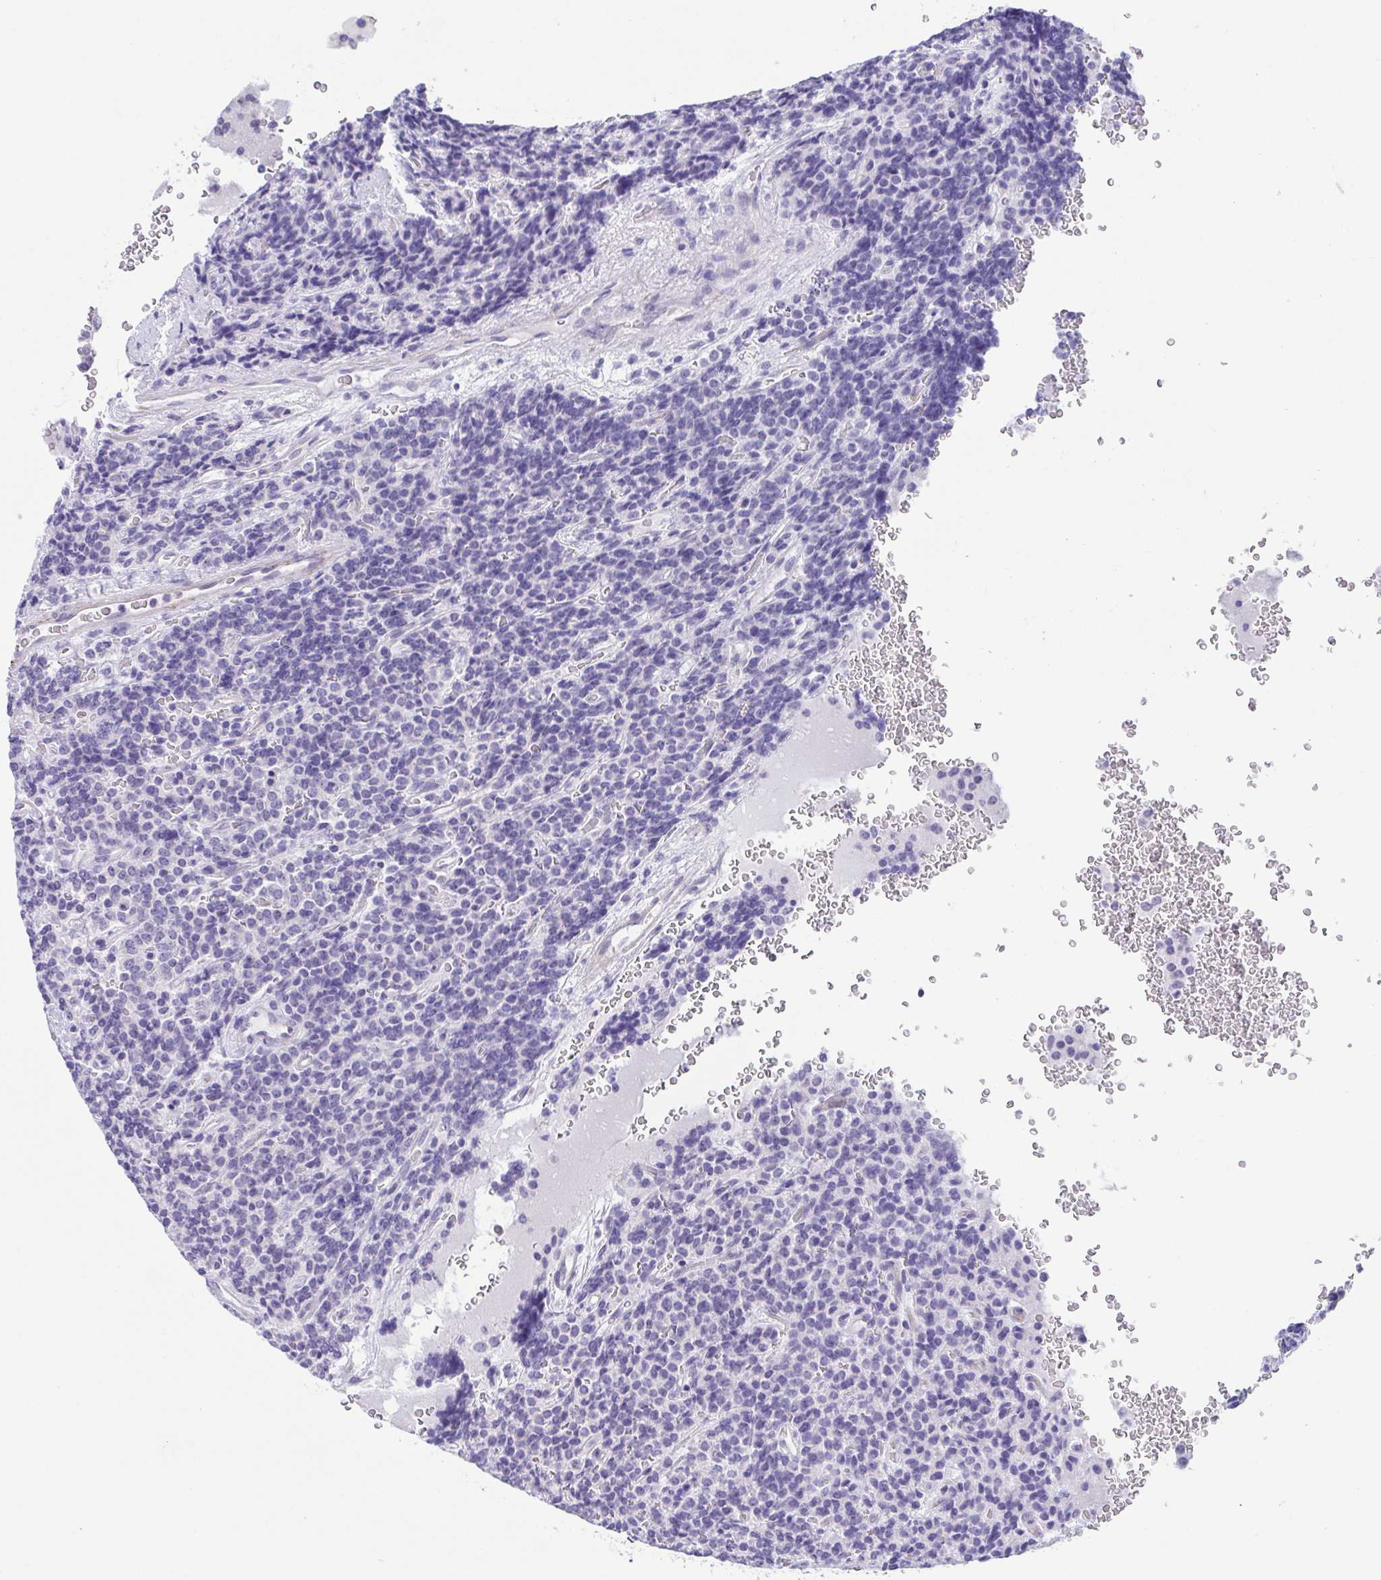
{"staining": {"intensity": "negative", "quantity": "none", "location": "none"}, "tissue": "carcinoid", "cell_type": "Tumor cells", "image_type": "cancer", "snomed": [{"axis": "morphology", "description": "Carcinoid, malignant, NOS"}, {"axis": "topography", "description": "Pancreas"}], "caption": "High power microscopy micrograph of an IHC histopathology image of carcinoid (malignant), revealing no significant staining in tumor cells.", "gene": "MYL7", "patient": {"sex": "male", "age": 36}}